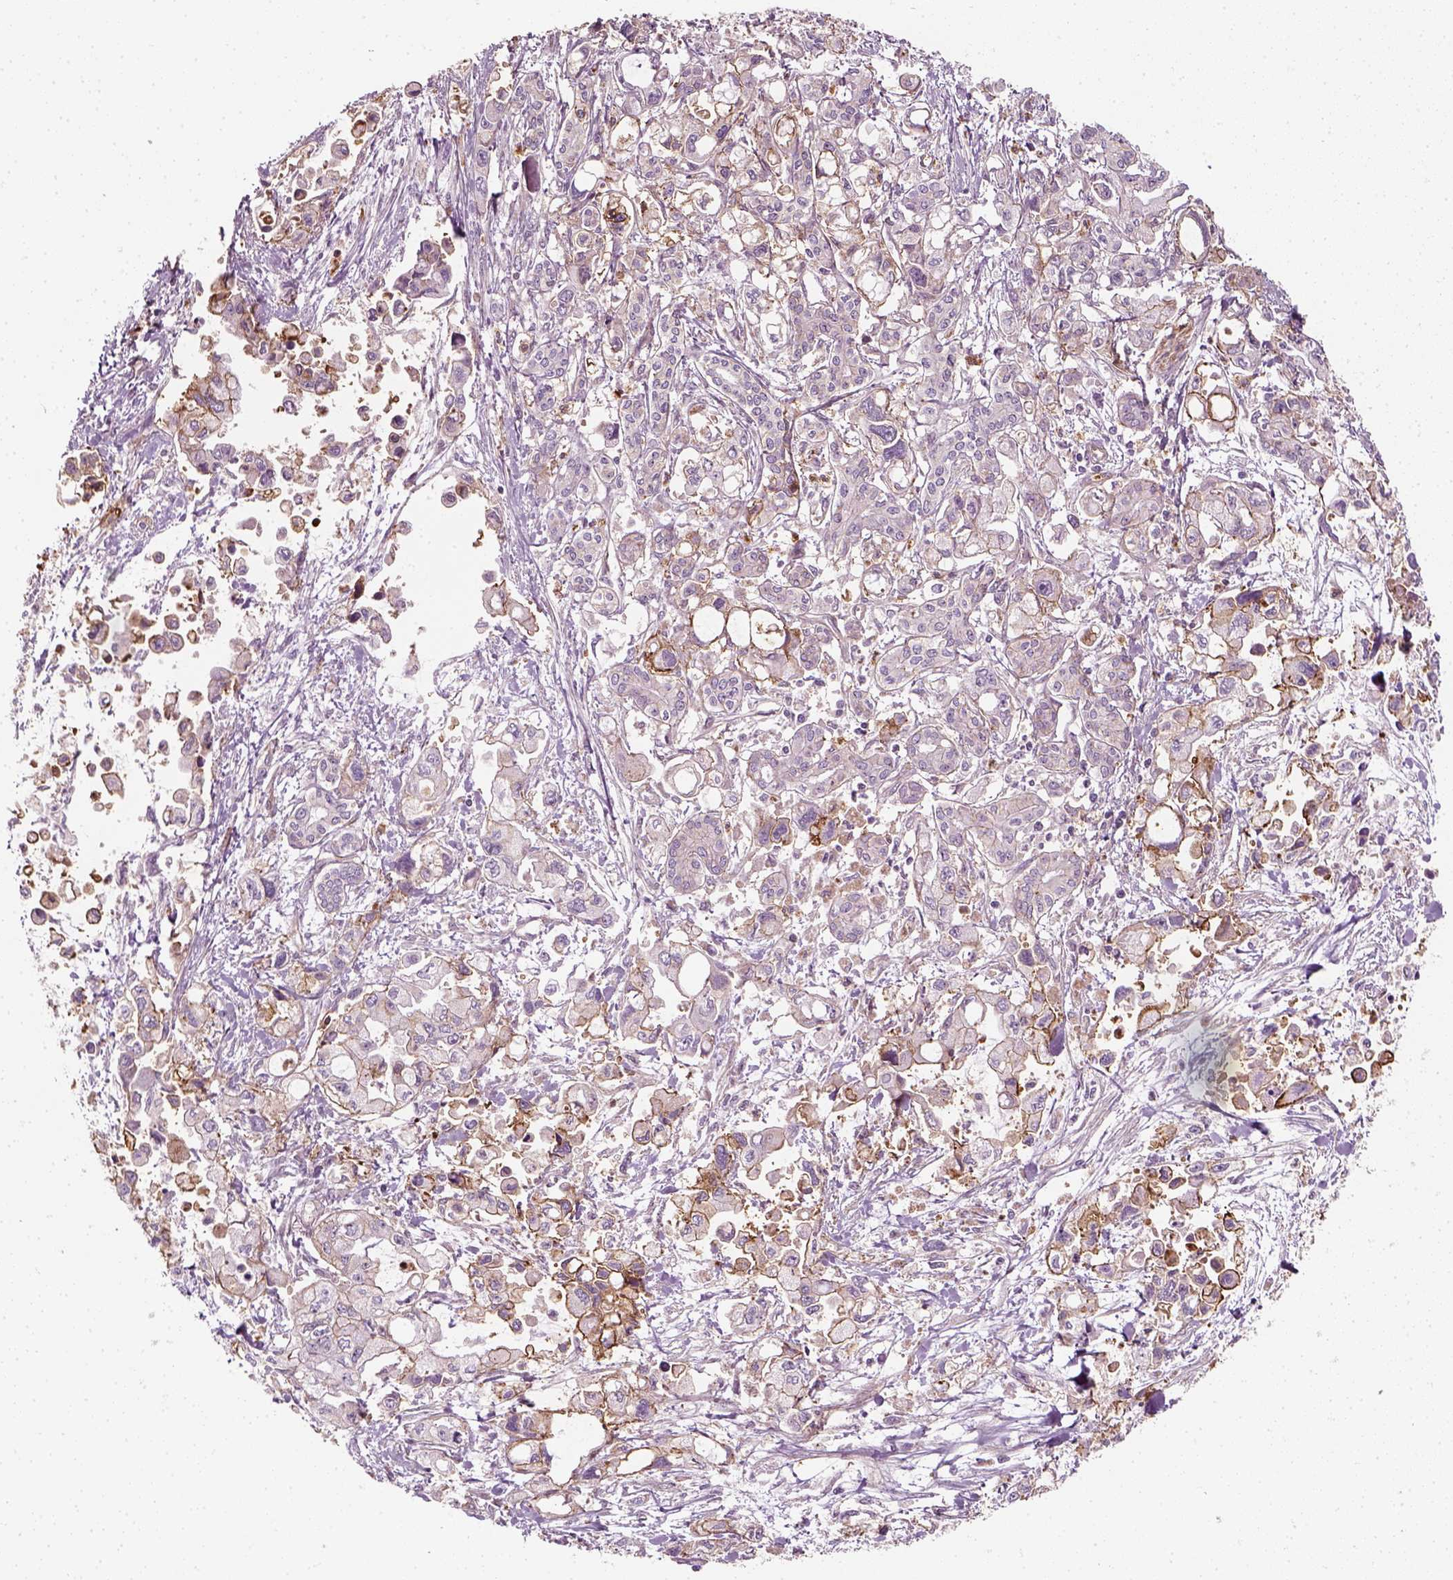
{"staining": {"intensity": "moderate", "quantity": "<25%", "location": "cytoplasmic/membranous"}, "tissue": "pancreatic cancer", "cell_type": "Tumor cells", "image_type": "cancer", "snomed": [{"axis": "morphology", "description": "Adenocarcinoma, NOS"}, {"axis": "topography", "description": "Pancreas"}], "caption": "A photomicrograph showing moderate cytoplasmic/membranous expression in about <25% of tumor cells in pancreatic adenocarcinoma, as visualized by brown immunohistochemical staining.", "gene": "NPTN", "patient": {"sex": "female", "age": 61}}